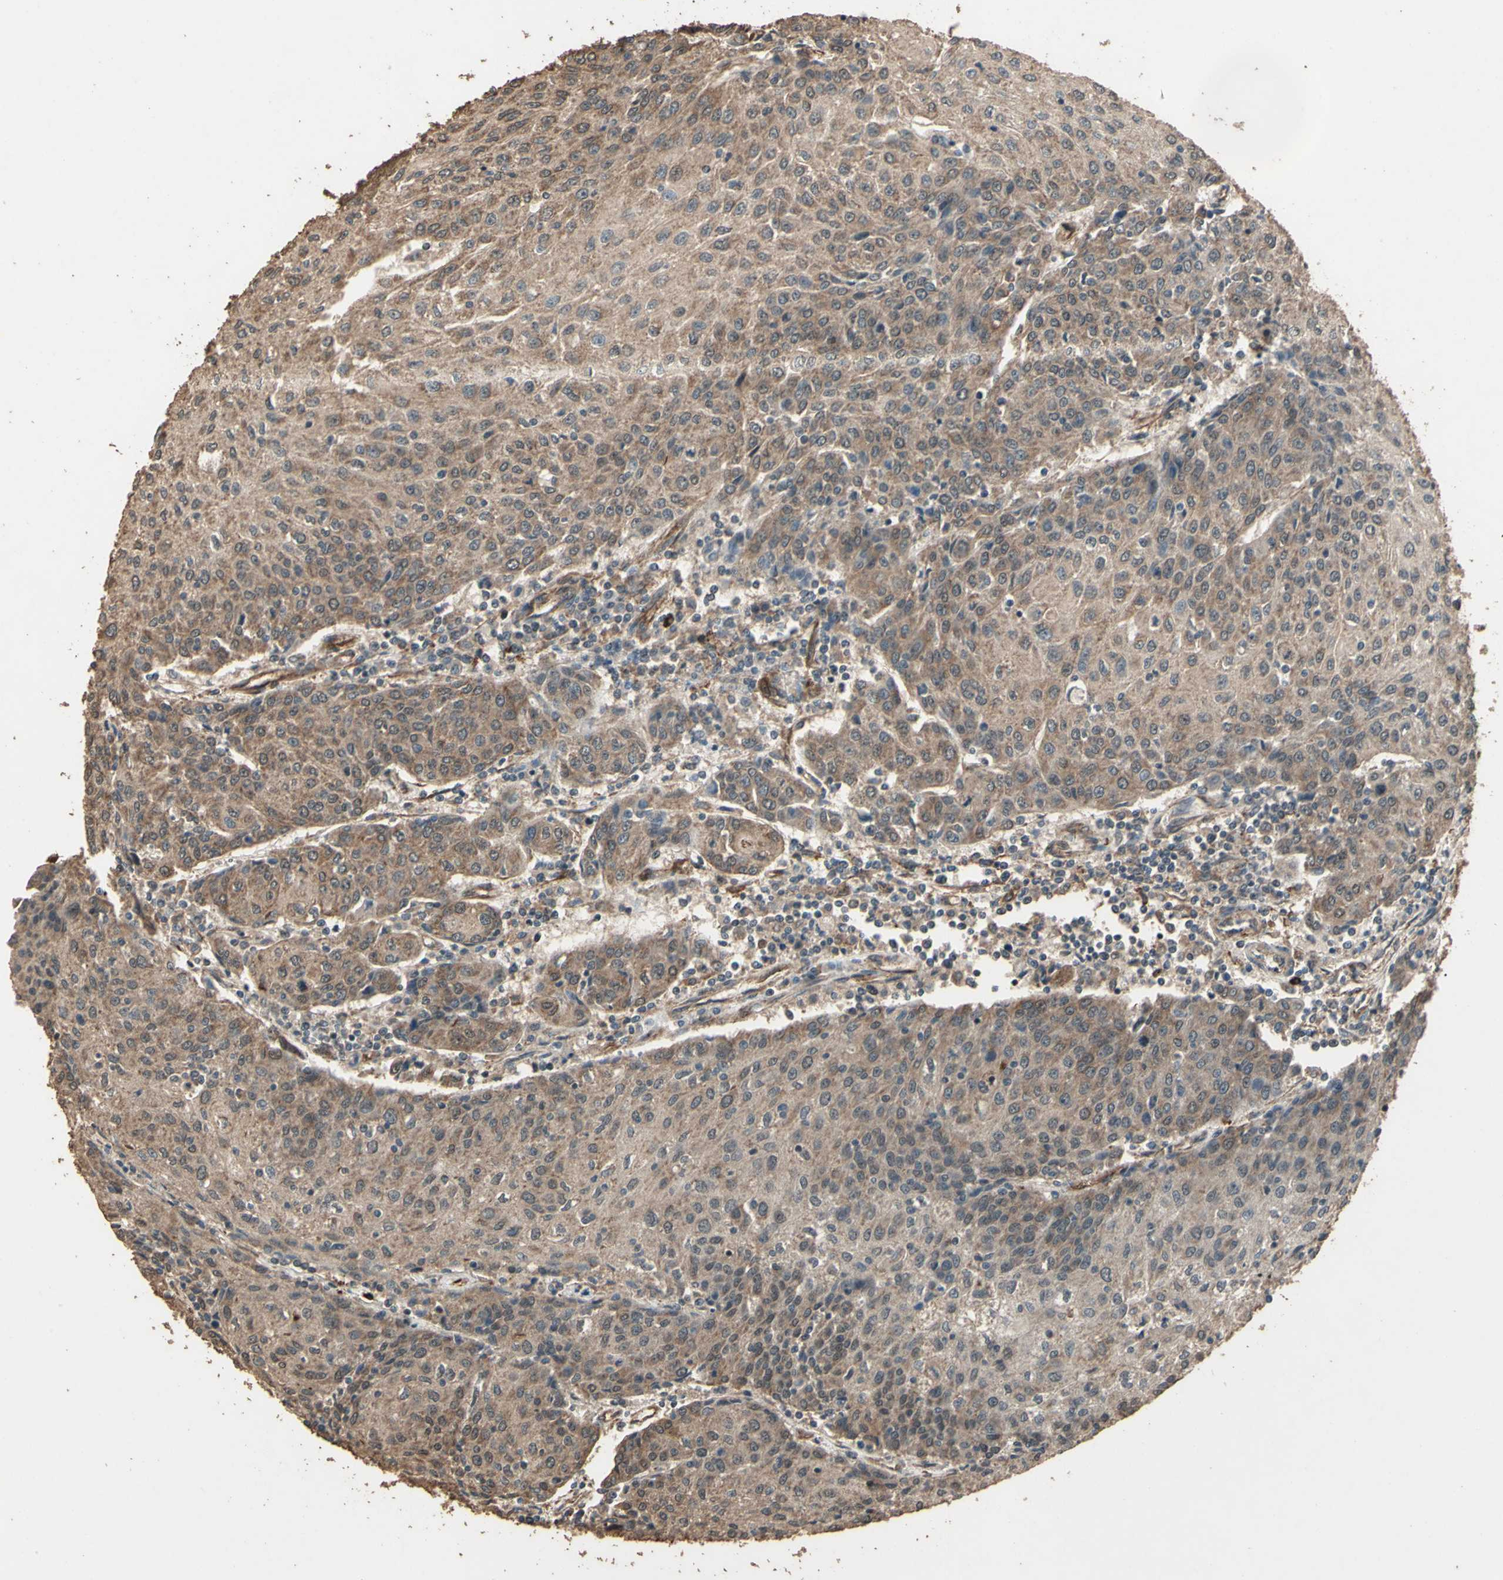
{"staining": {"intensity": "moderate", "quantity": ">75%", "location": "cytoplasmic/membranous"}, "tissue": "urothelial cancer", "cell_type": "Tumor cells", "image_type": "cancer", "snomed": [{"axis": "morphology", "description": "Urothelial carcinoma, High grade"}, {"axis": "topography", "description": "Urinary bladder"}], "caption": "This histopathology image exhibits urothelial carcinoma (high-grade) stained with IHC to label a protein in brown. The cytoplasmic/membranous of tumor cells show moderate positivity for the protein. Nuclei are counter-stained blue.", "gene": "TSPO", "patient": {"sex": "female", "age": 85}}